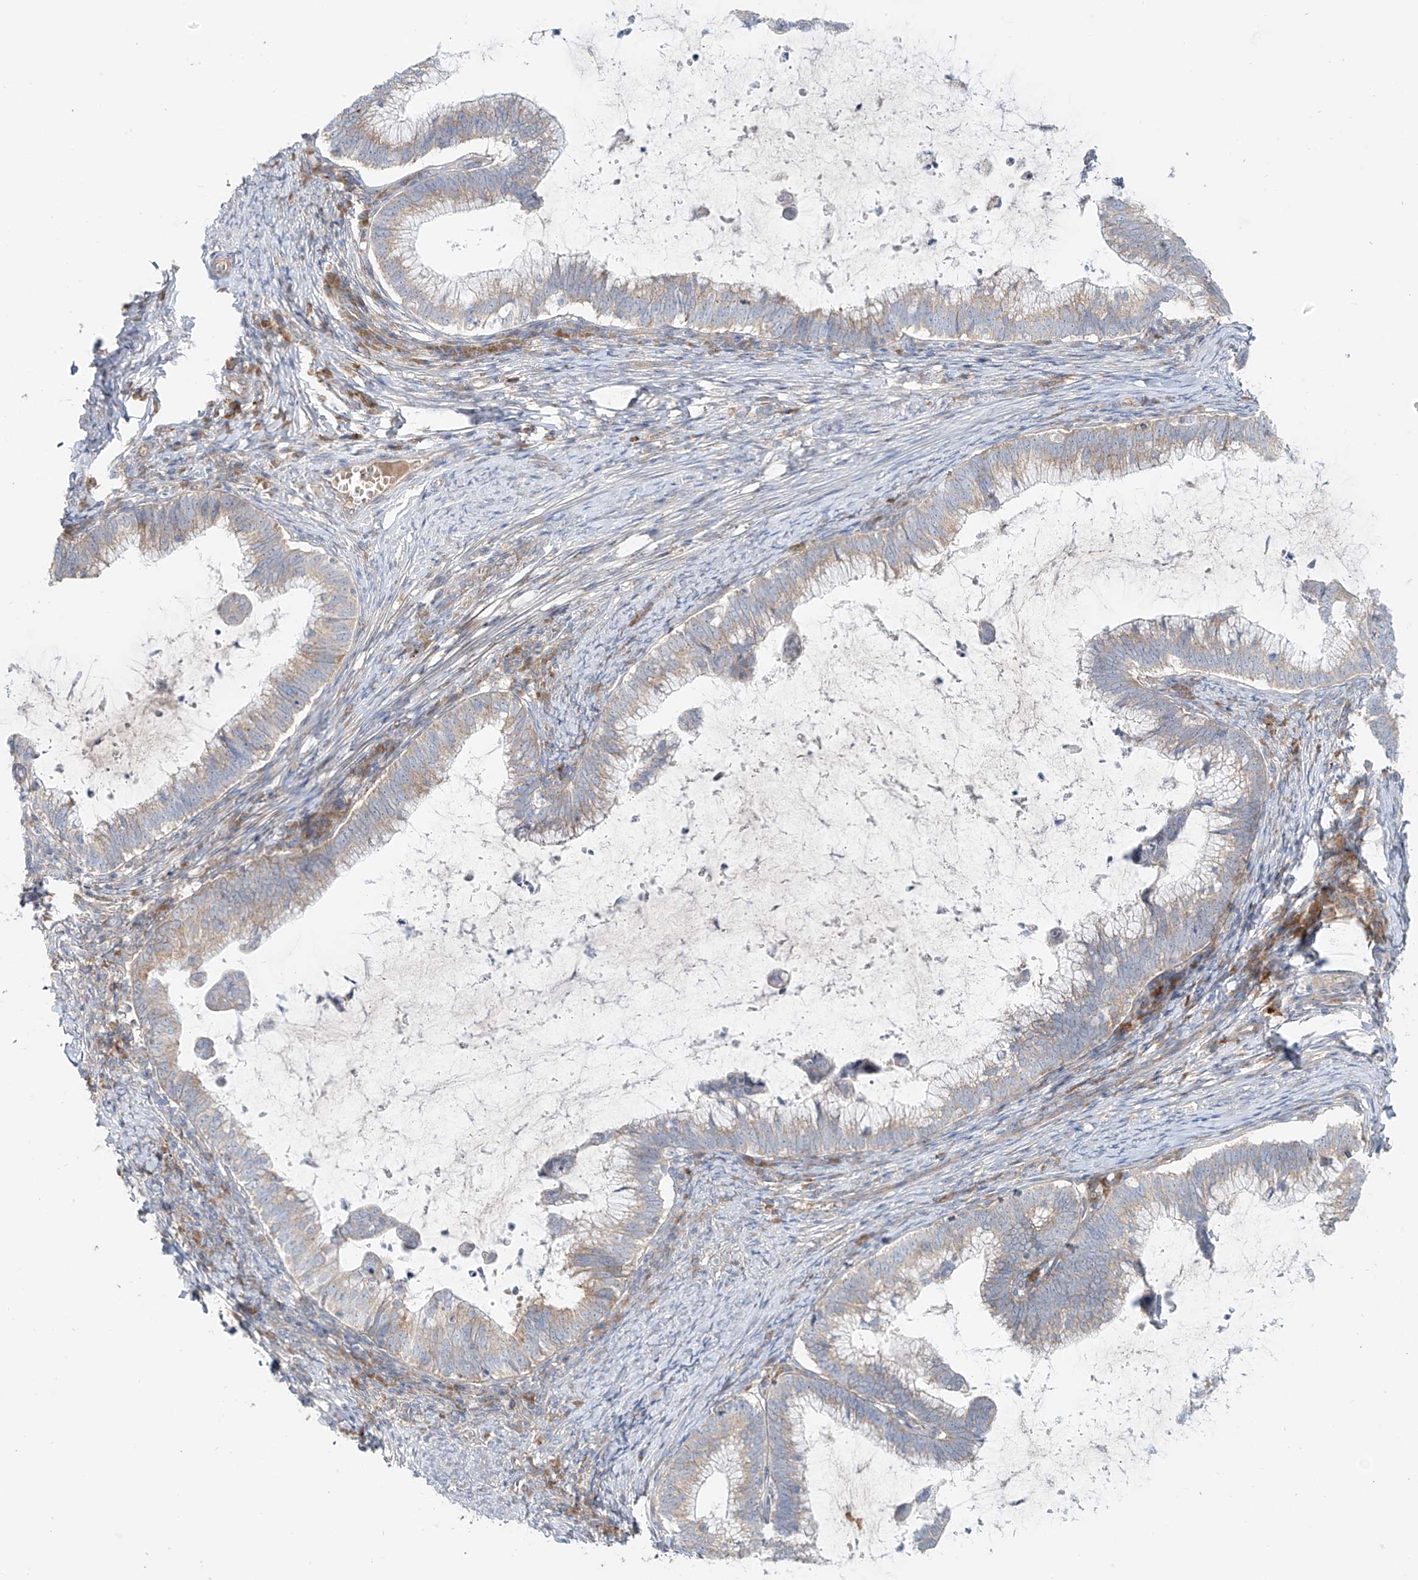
{"staining": {"intensity": "weak", "quantity": "25%-75%", "location": "cytoplasmic/membranous"}, "tissue": "cervical cancer", "cell_type": "Tumor cells", "image_type": "cancer", "snomed": [{"axis": "morphology", "description": "Adenocarcinoma, NOS"}, {"axis": "topography", "description": "Cervix"}], "caption": "Human adenocarcinoma (cervical) stained for a protein (brown) exhibits weak cytoplasmic/membranous positive staining in about 25%-75% of tumor cells.", "gene": "TJAP1", "patient": {"sex": "female", "age": 36}}